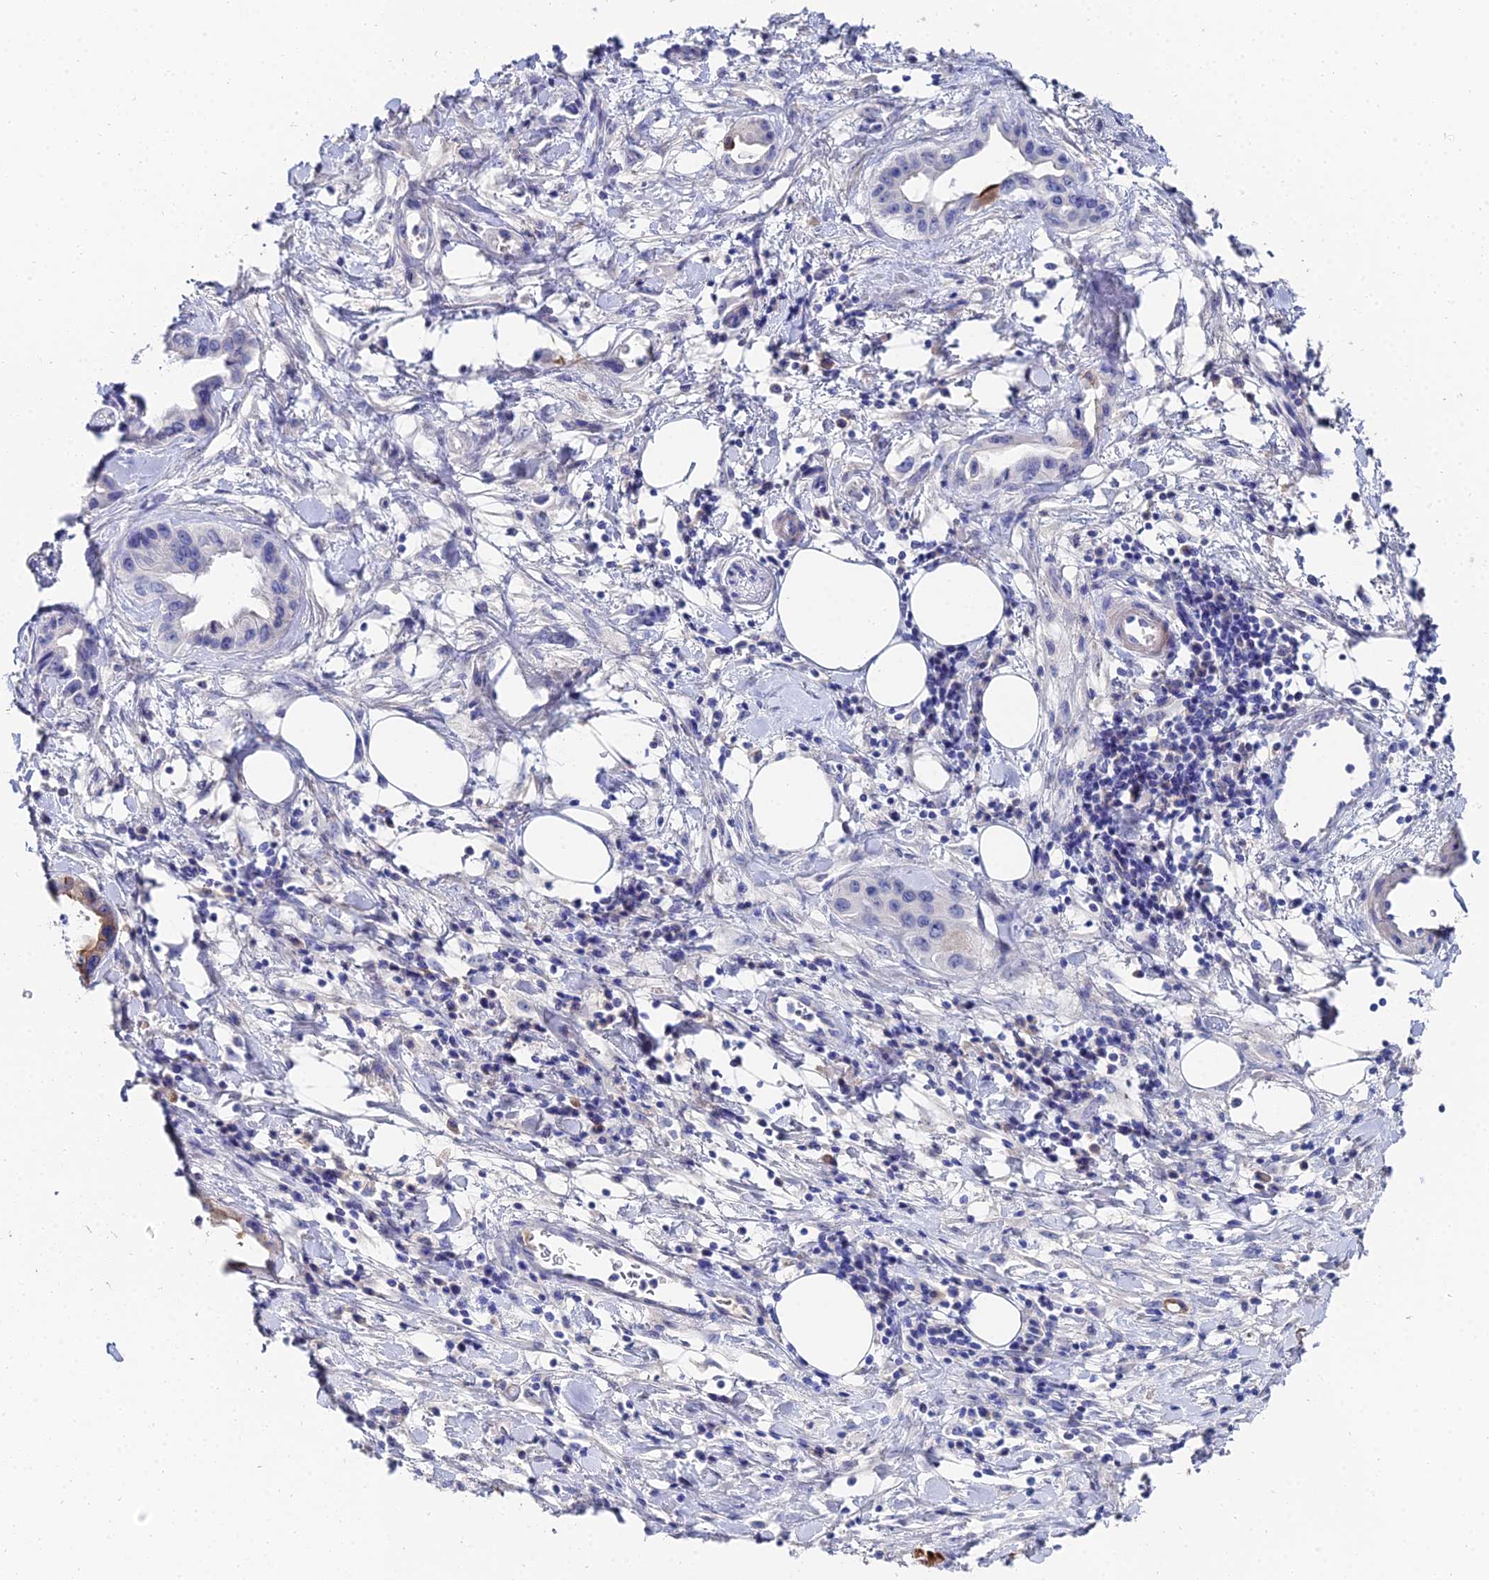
{"staining": {"intensity": "strong", "quantity": "<25%", "location": "cytoplasmic/membranous"}, "tissue": "pancreatic cancer", "cell_type": "Tumor cells", "image_type": "cancer", "snomed": [{"axis": "morphology", "description": "Adenocarcinoma, NOS"}, {"axis": "topography", "description": "Pancreas"}], "caption": "Pancreatic cancer (adenocarcinoma) stained for a protein (brown) shows strong cytoplasmic/membranous positive positivity in approximately <25% of tumor cells.", "gene": "KRT17", "patient": {"sex": "female", "age": 77}}